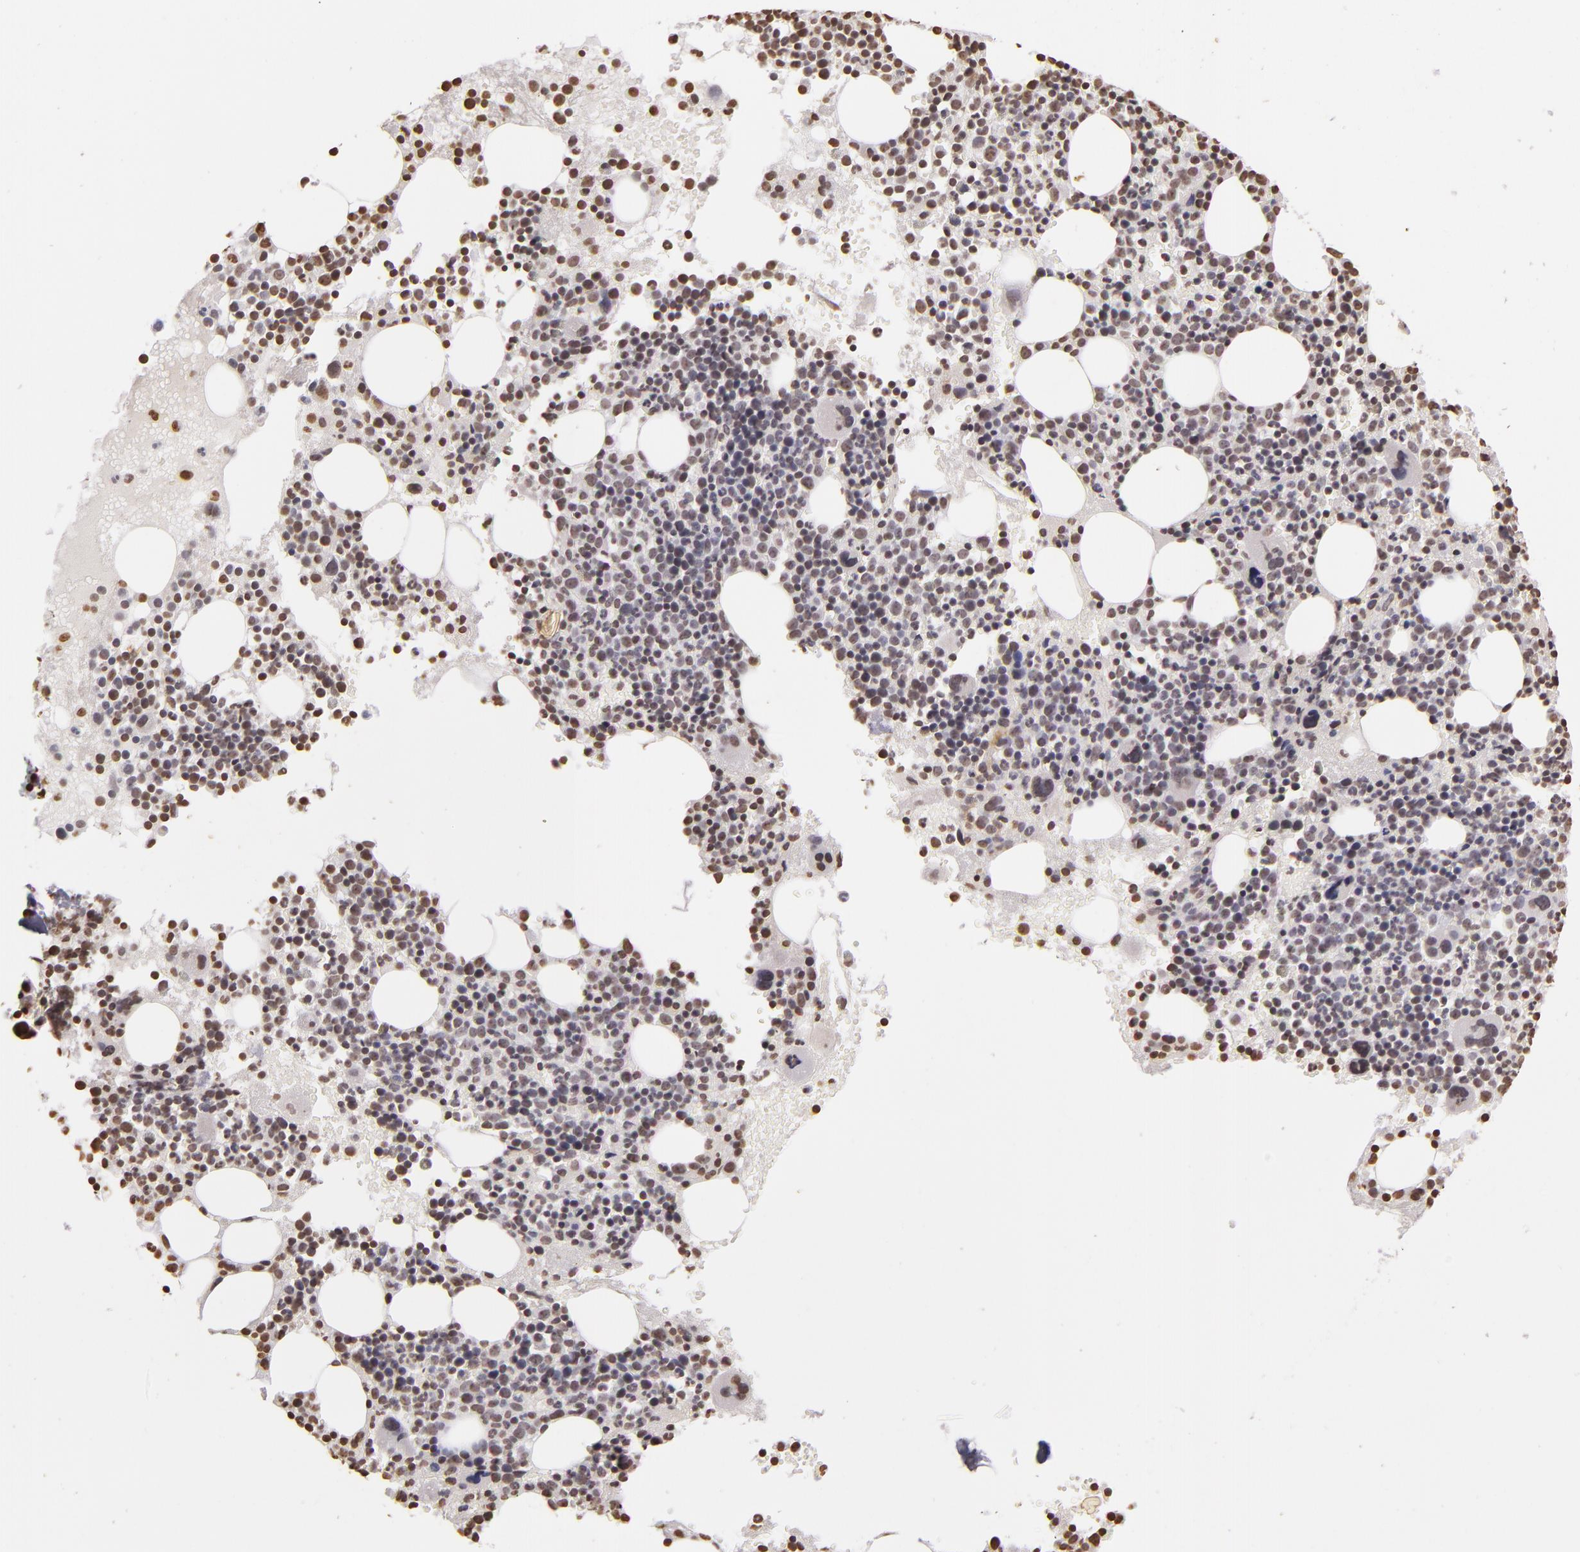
{"staining": {"intensity": "weak", "quantity": "25%-75%", "location": "nuclear"}, "tissue": "bone marrow", "cell_type": "Hematopoietic cells", "image_type": "normal", "snomed": [{"axis": "morphology", "description": "Normal tissue, NOS"}, {"axis": "topography", "description": "Bone marrow"}], "caption": "About 25%-75% of hematopoietic cells in unremarkable bone marrow exhibit weak nuclear protein positivity as visualized by brown immunohistochemical staining.", "gene": "THRB", "patient": {"sex": "male", "age": 34}}